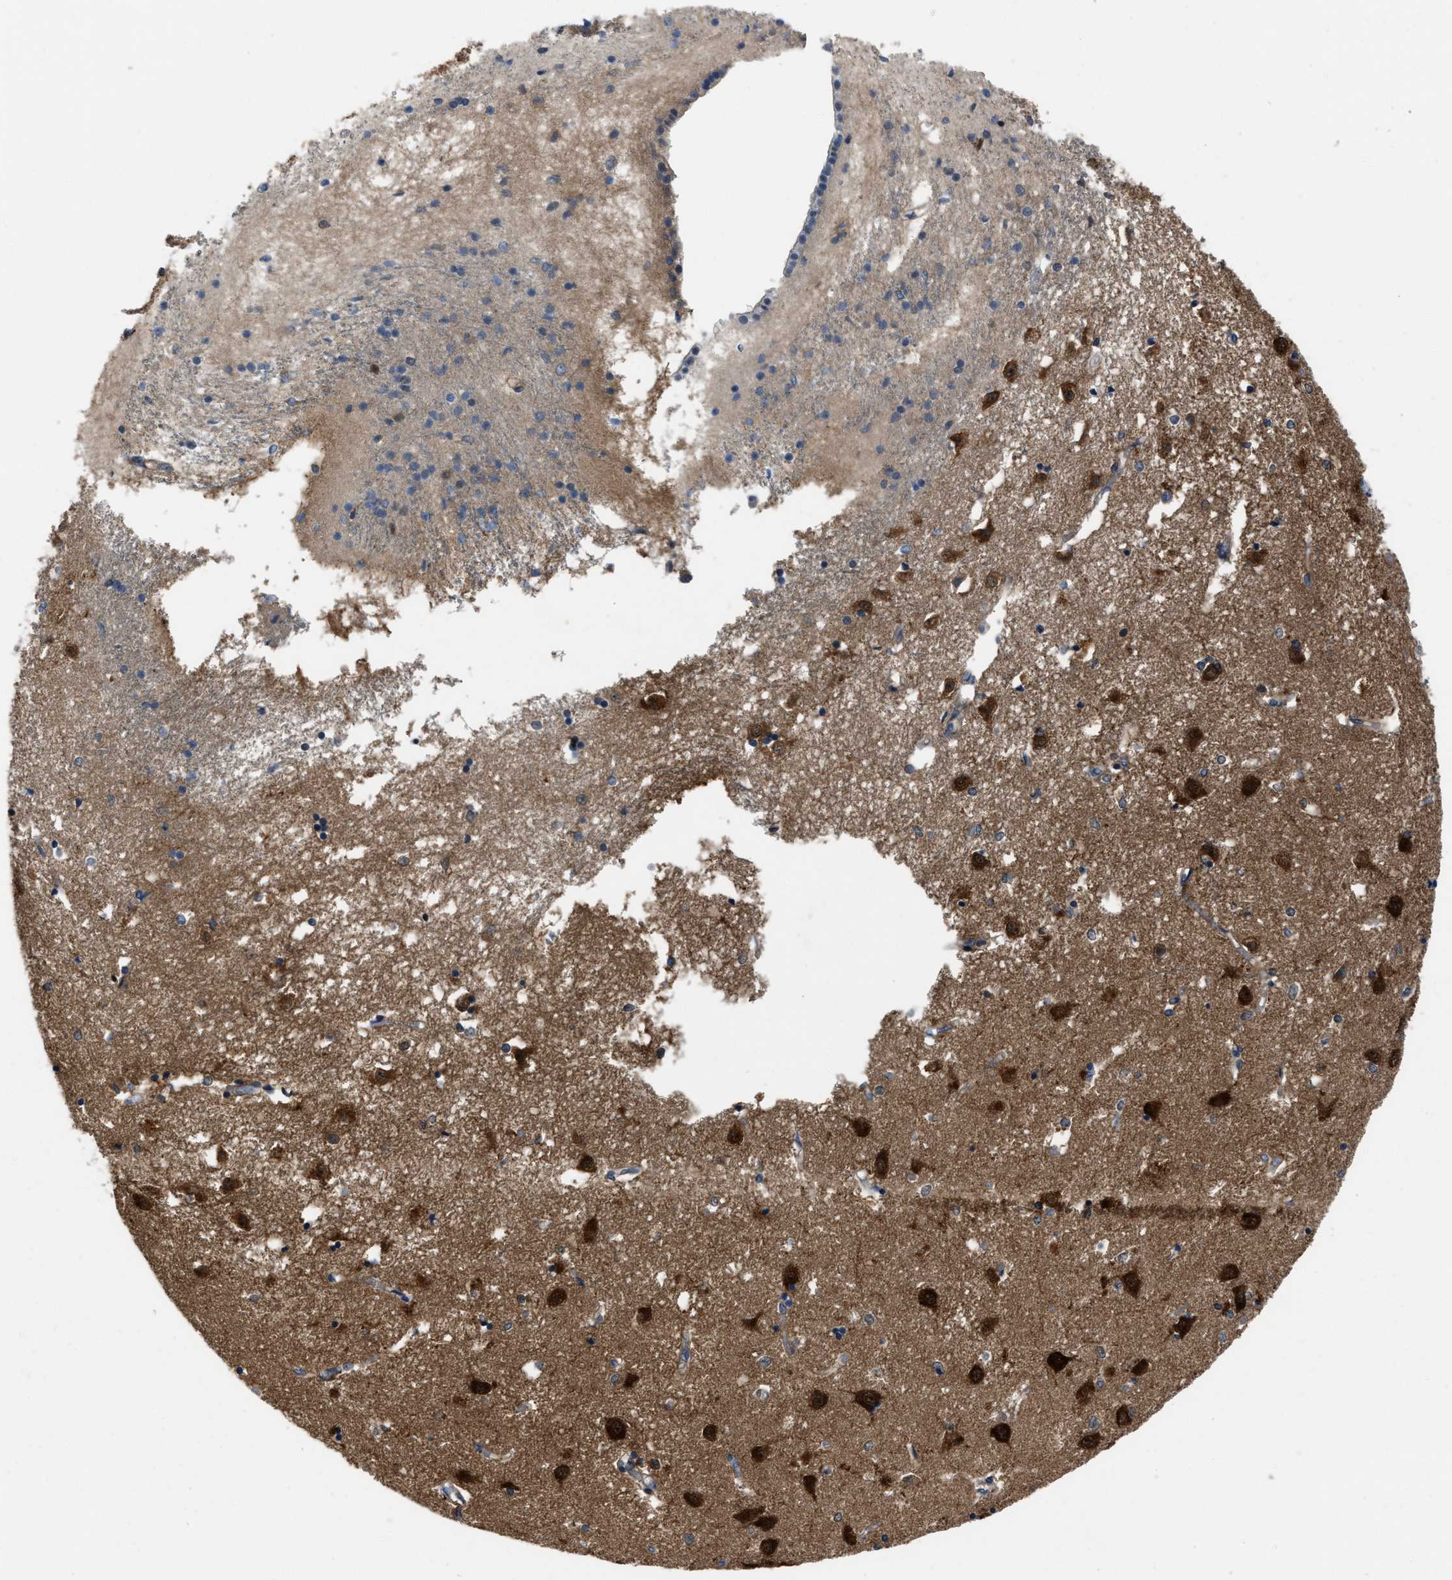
{"staining": {"intensity": "moderate", "quantity": "<25%", "location": "cytoplasmic/membranous,nuclear"}, "tissue": "caudate", "cell_type": "Glial cells", "image_type": "normal", "snomed": [{"axis": "morphology", "description": "Normal tissue, NOS"}, {"axis": "topography", "description": "Lateral ventricle wall"}], "caption": "IHC (DAB (3,3'-diaminobenzidine)) staining of unremarkable human caudate reveals moderate cytoplasmic/membranous,nuclear protein staining in approximately <25% of glial cells.", "gene": "YARS1", "patient": {"sex": "male", "age": 45}}